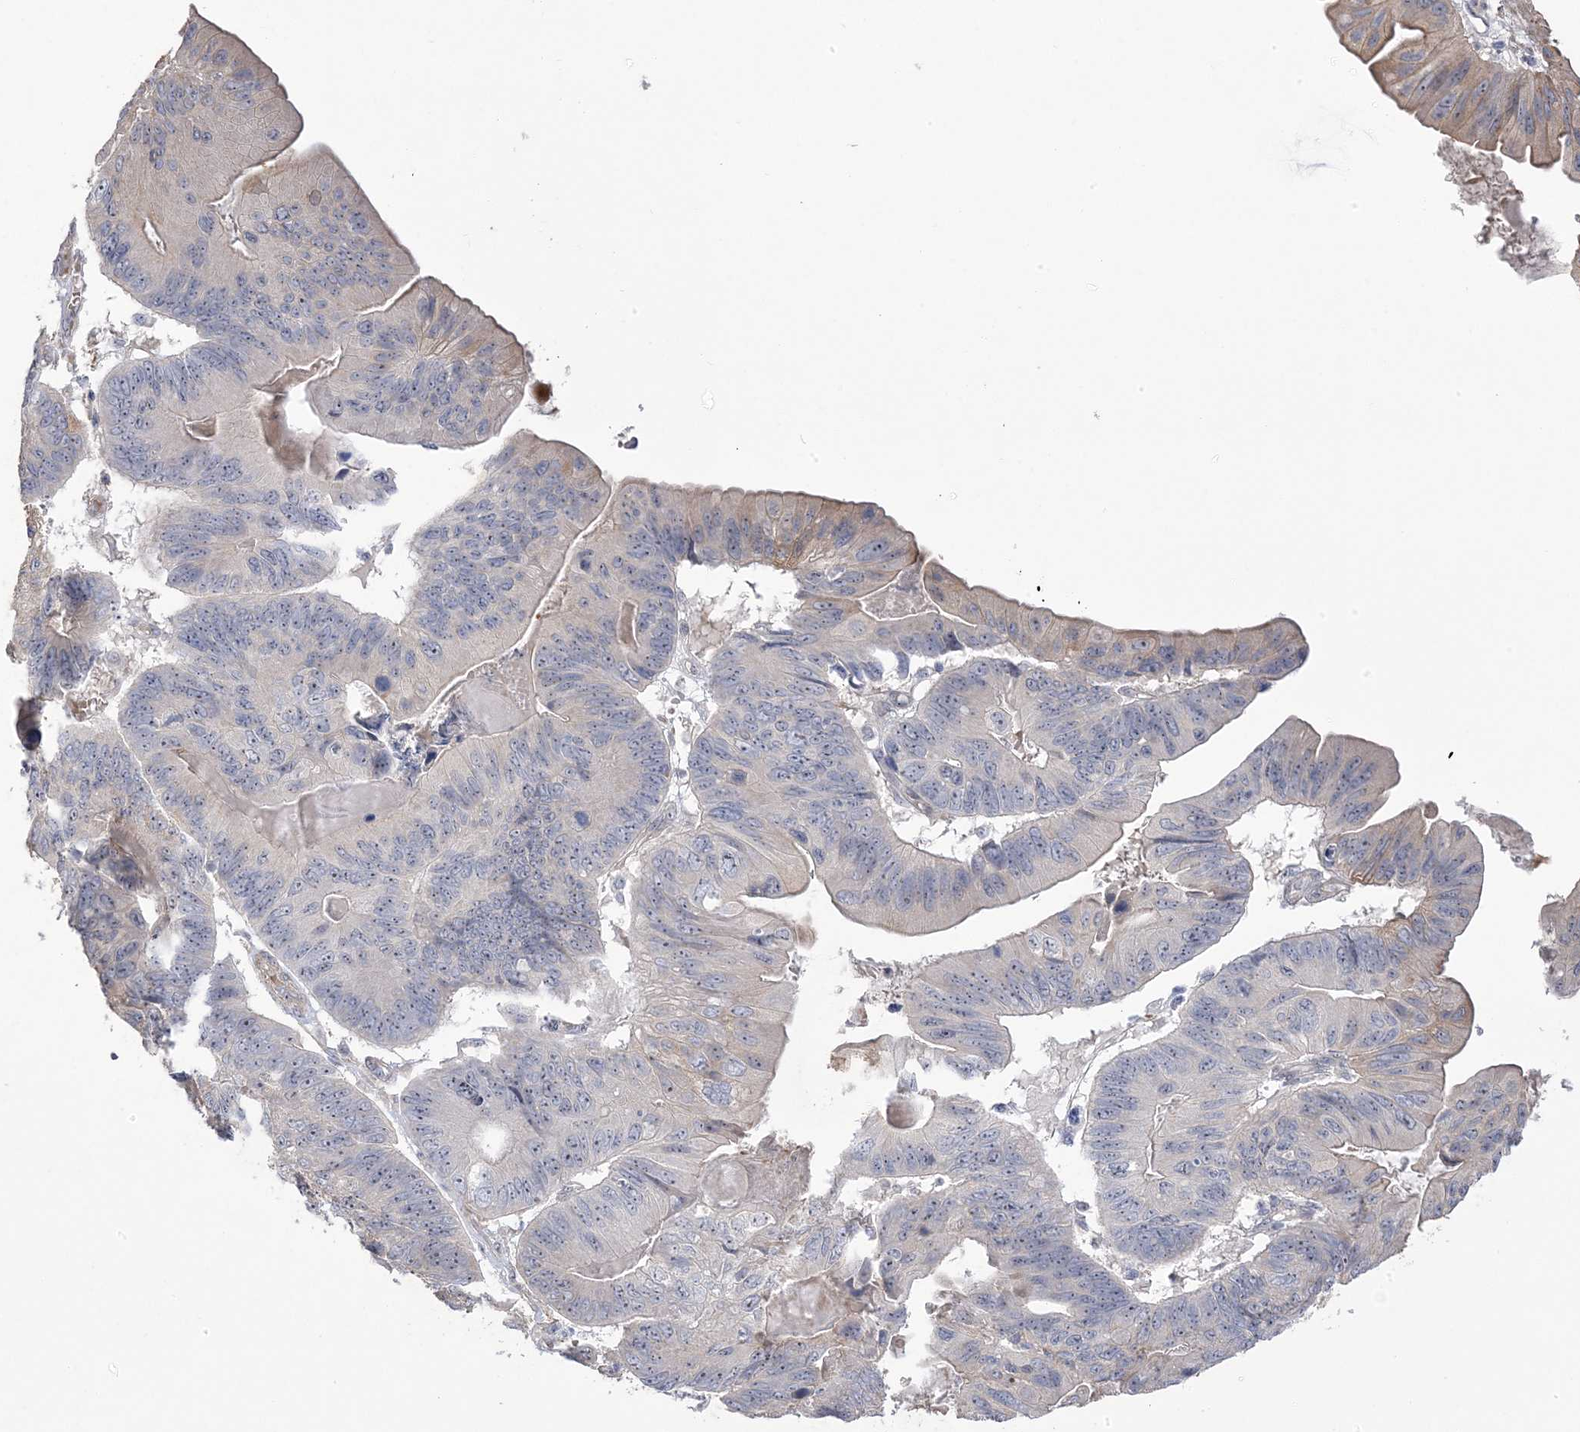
{"staining": {"intensity": "negative", "quantity": "none", "location": "none"}, "tissue": "ovarian cancer", "cell_type": "Tumor cells", "image_type": "cancer", "snomed": [{"axis": "morphology", "description": "Cystadenocarcinoma, mucinous, NOS"}, {"axis": "topography", "description": "Ovary"}], "caption": "High magnification brightfield microscopy of ovarian mucinous cystadenocarcinoma stained with DAB (brown) and counterstained with hematoxylin (blue): tumor cells show no significant staining.", "gene": "GTPBP6", "patient": {"sex": "female", "age": 61}}